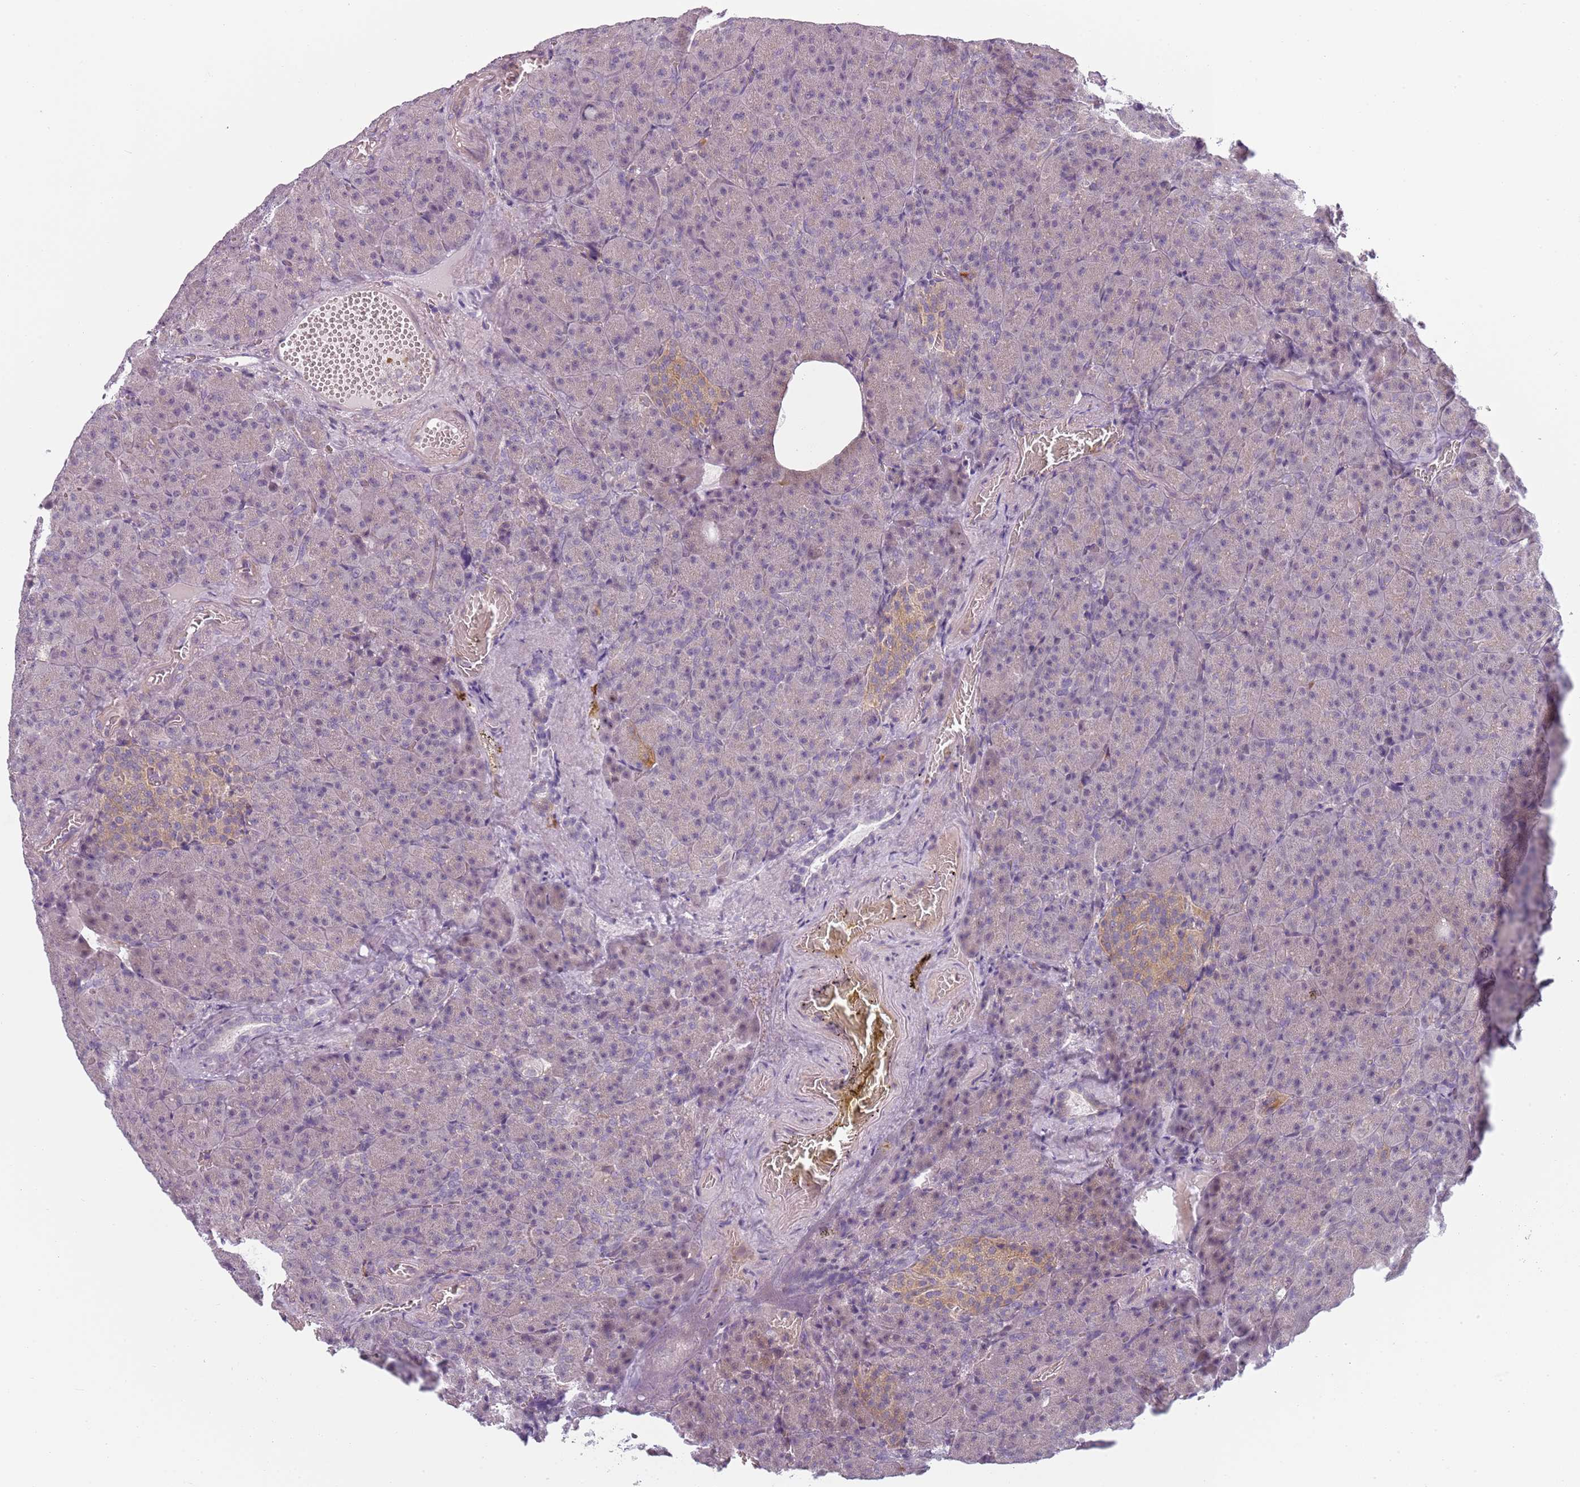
{"staining": {"intensity": "negative", "quantity": "none", "location": "none"}, "tissue": "pancreas", "cell_type": "Exocrine glandular cells", "image_type": "normal", "snomed": [{"axis": "morphology", "description": "Normal tissue, NOS"}, {"axis": "topography", "description": "Pancreas"}], "caption": "Immunohistochemistry (IHC) of normal human pancreas displays no positivity in exocrine glandular cells. (DAB immunohistochemistry (IHC) with hematoxylin counter stain).", "gene": "CC2D2B", "patient": {"sex": "female", "age": 74}}